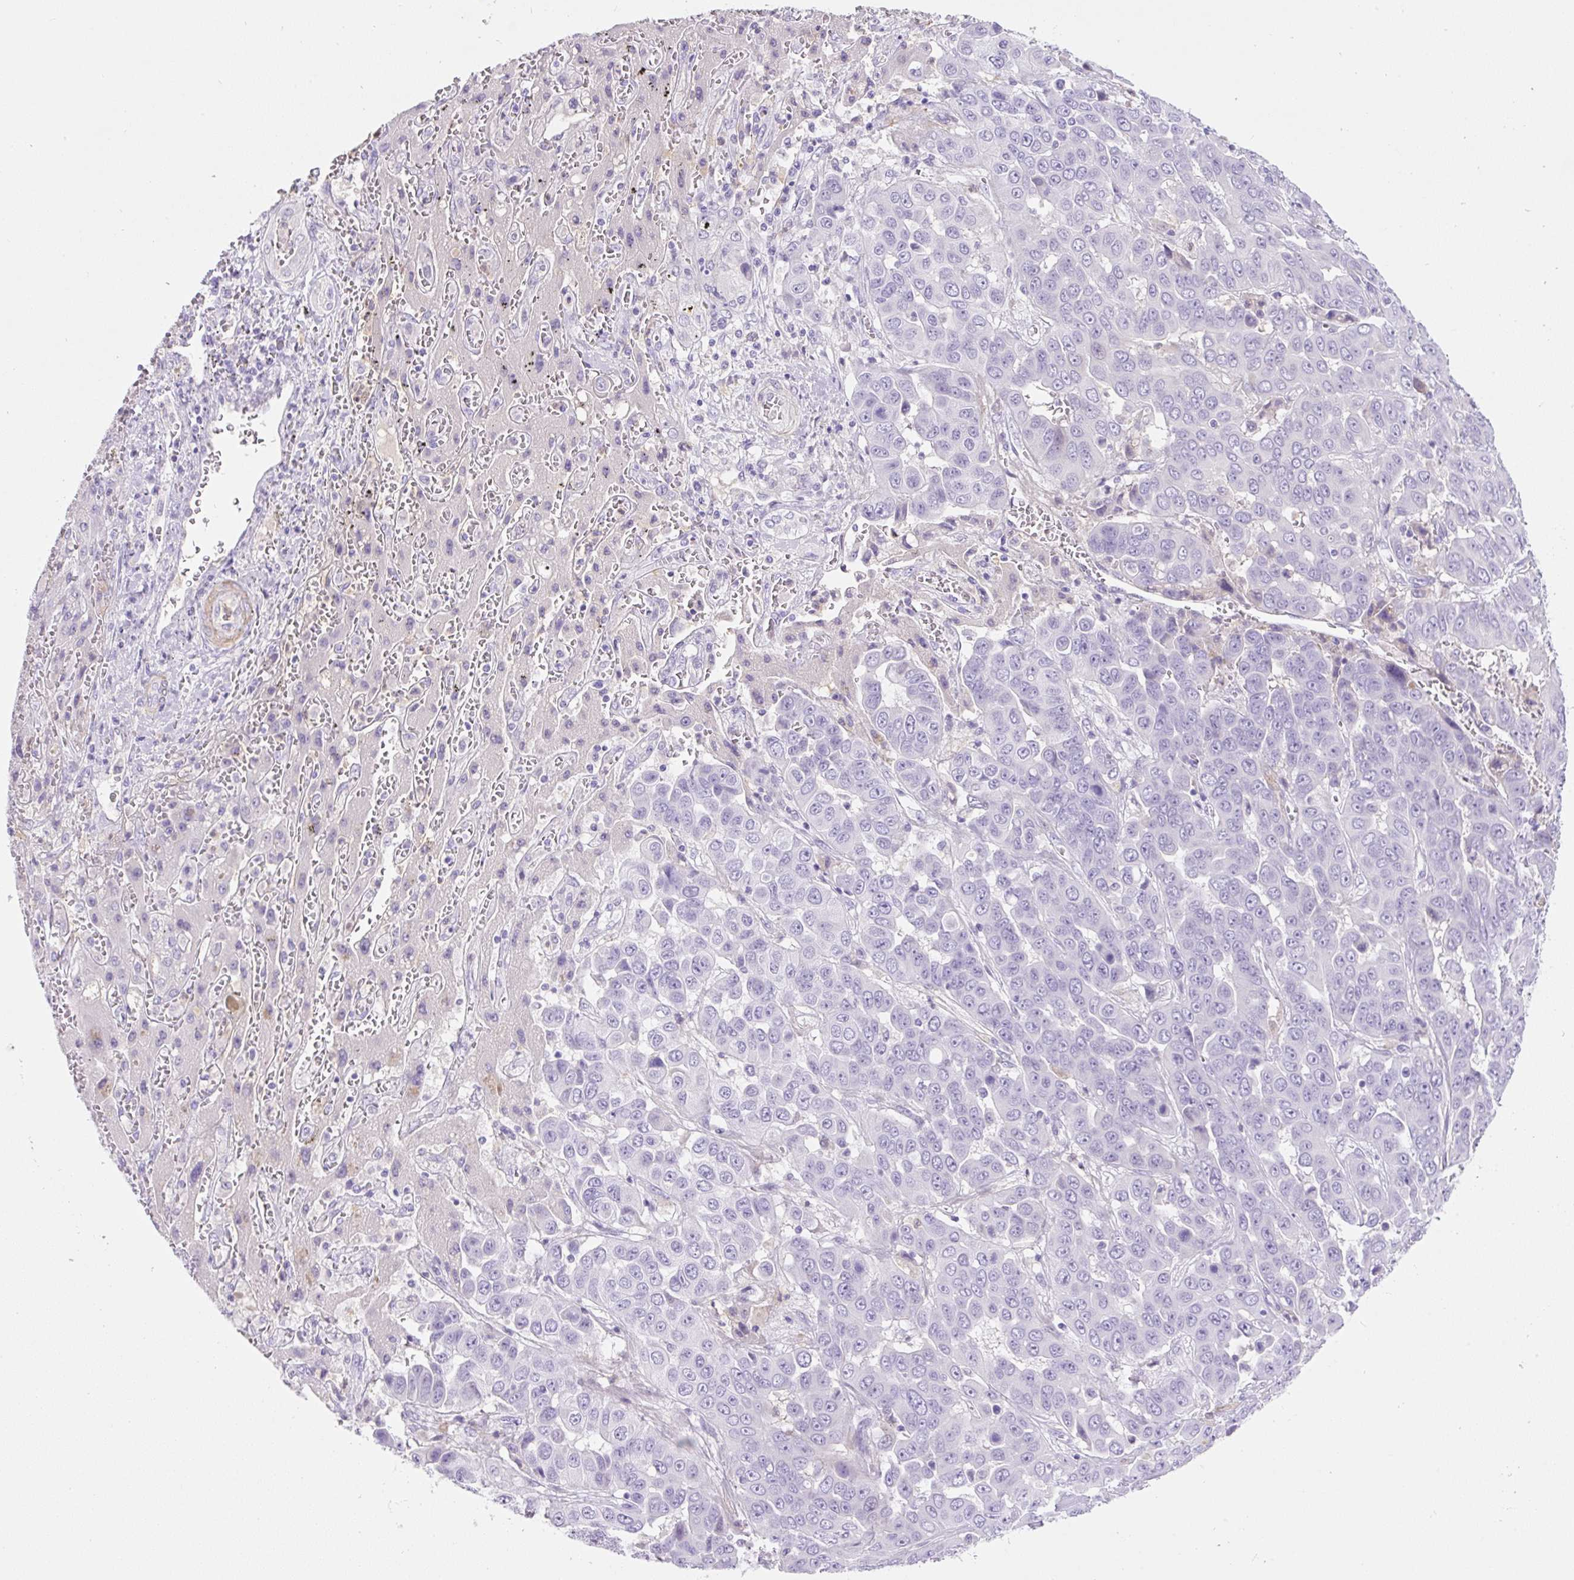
{"staining": {"intensity": "negative", "quantity": "none", "location": "none"}, "tissue": "liver cancer", "cell_type": "Tumor cells", "image_type": "cancer", "snomed": [{"axis": "morphology", "description": "Cholangiocarcinoma"}, {"axis": "topography", "description": "Liver"}], "caption": "High magnification brightfield microscopy of liver cholangiocarcinoma stained with DAB (brown) and counterstained with hematoxylin (blue): tumor cells show no significant expression. Brightfield microscopy of immunohistochemistry (IHC) stained with DAB (3,3'-diaminobenzidine) (brown) and hematoxylin (blue), captured at high magnification.", "gene": "TDRD15", "patient": {"sex": "female", "age": 52}}